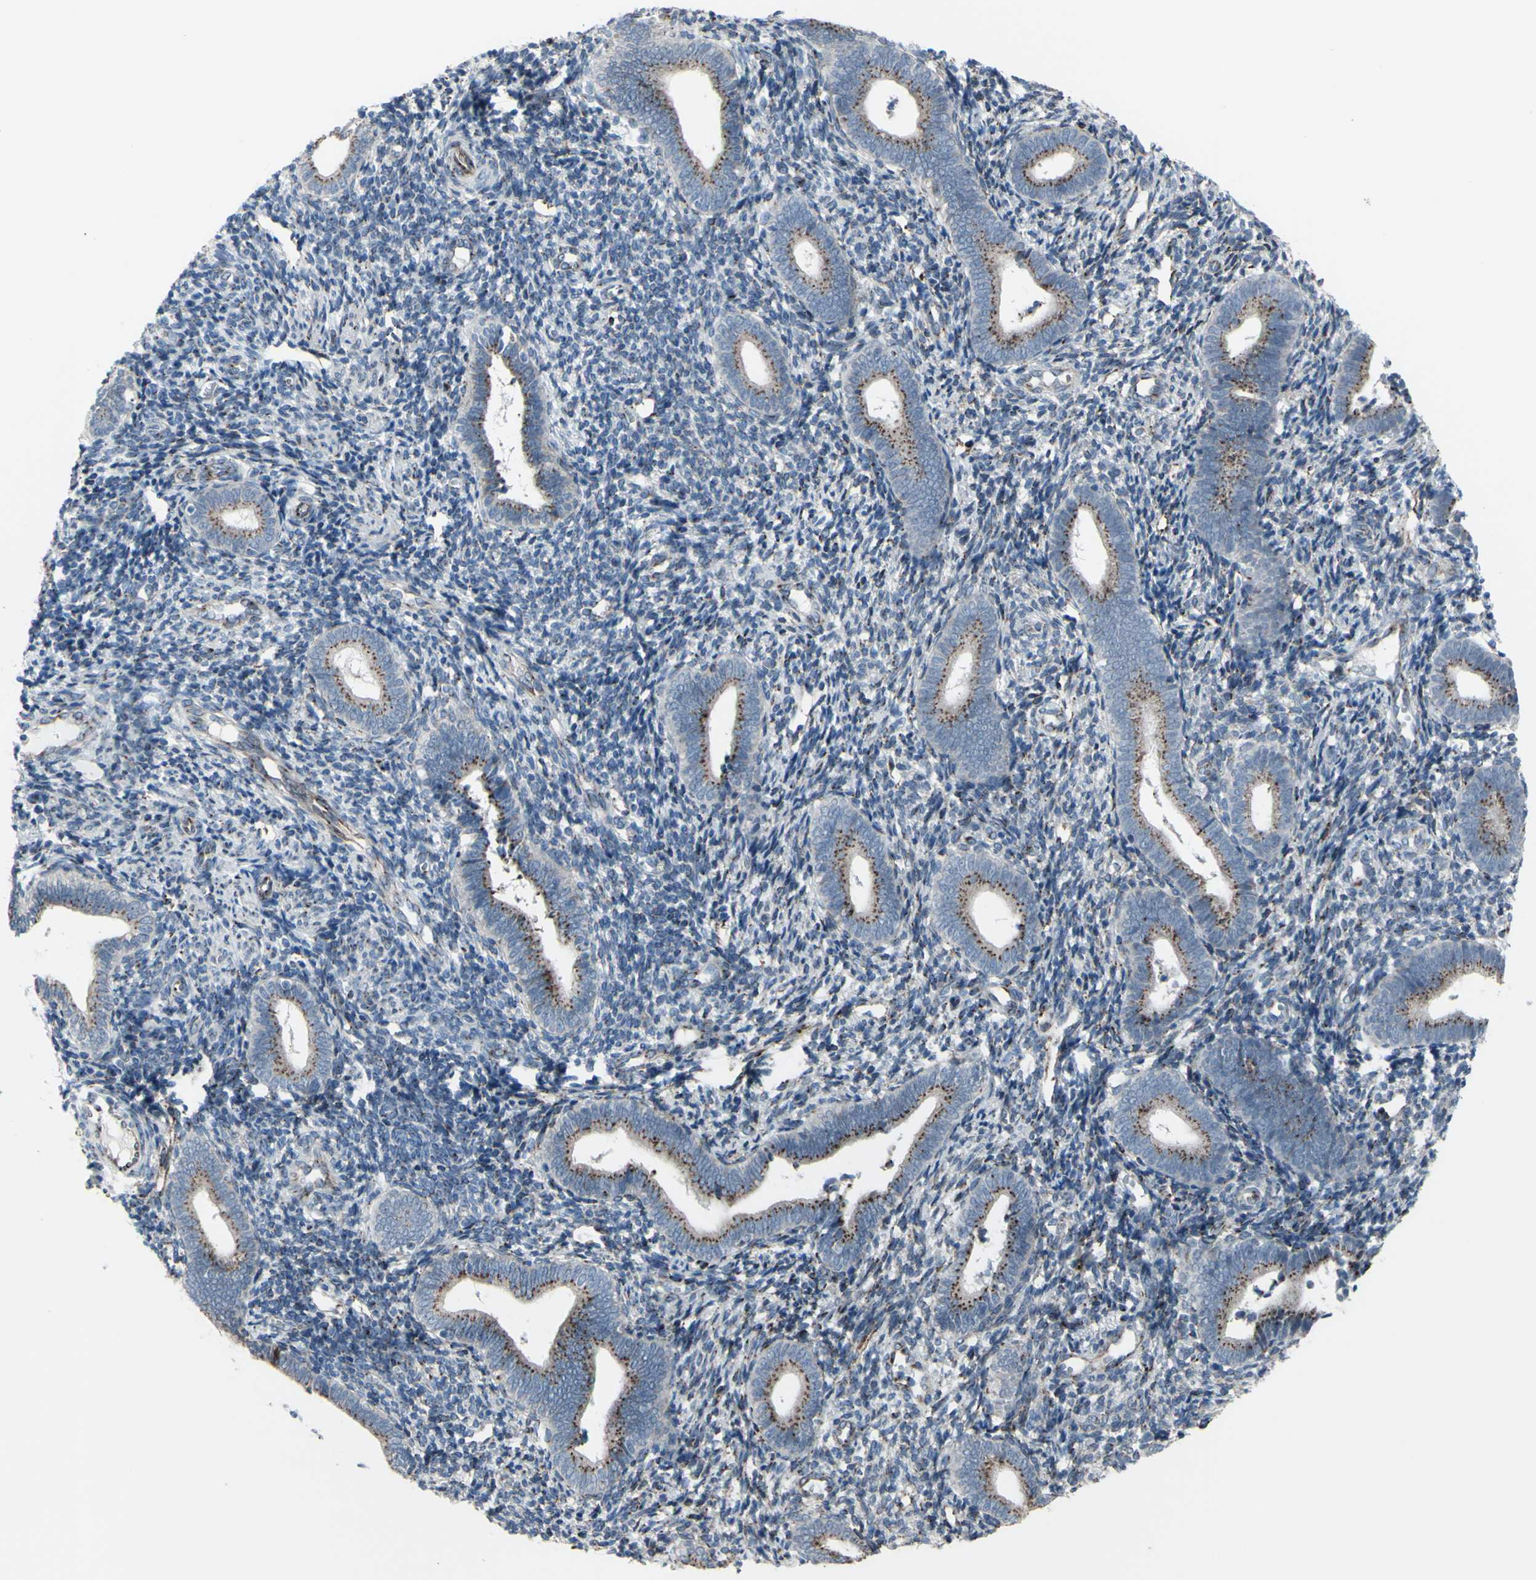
{"staining": {"intensity": "strong", "quantity": "<25%", "location": "cytoplasmic/membranous"}, "tissue": "endometrium", "cell_type": "Cells in endometrial stroma", "image_type": "normal", "snomed": [{"axis": "morphology", "description": "Normal tissue, NOS"}, {"axis": "topography", "description": "Uterus"}, {"axis": "topography", "description": "Endometrium"}], "caption": "The image demonstrates immunohistochemical staining of unremarkable endometrium. There is strong cytoplasmic/membranous staining is identified in about <25% of cells in endometrial stroma. The staining is performed using DAB (3,3'-diaminobenzidine) brown chromogen to label protein expression. The nuclei are counter-stained blue using hematoxylin.", "gene": "GLG1", "patient": {"sex": "female", "age": 33}}